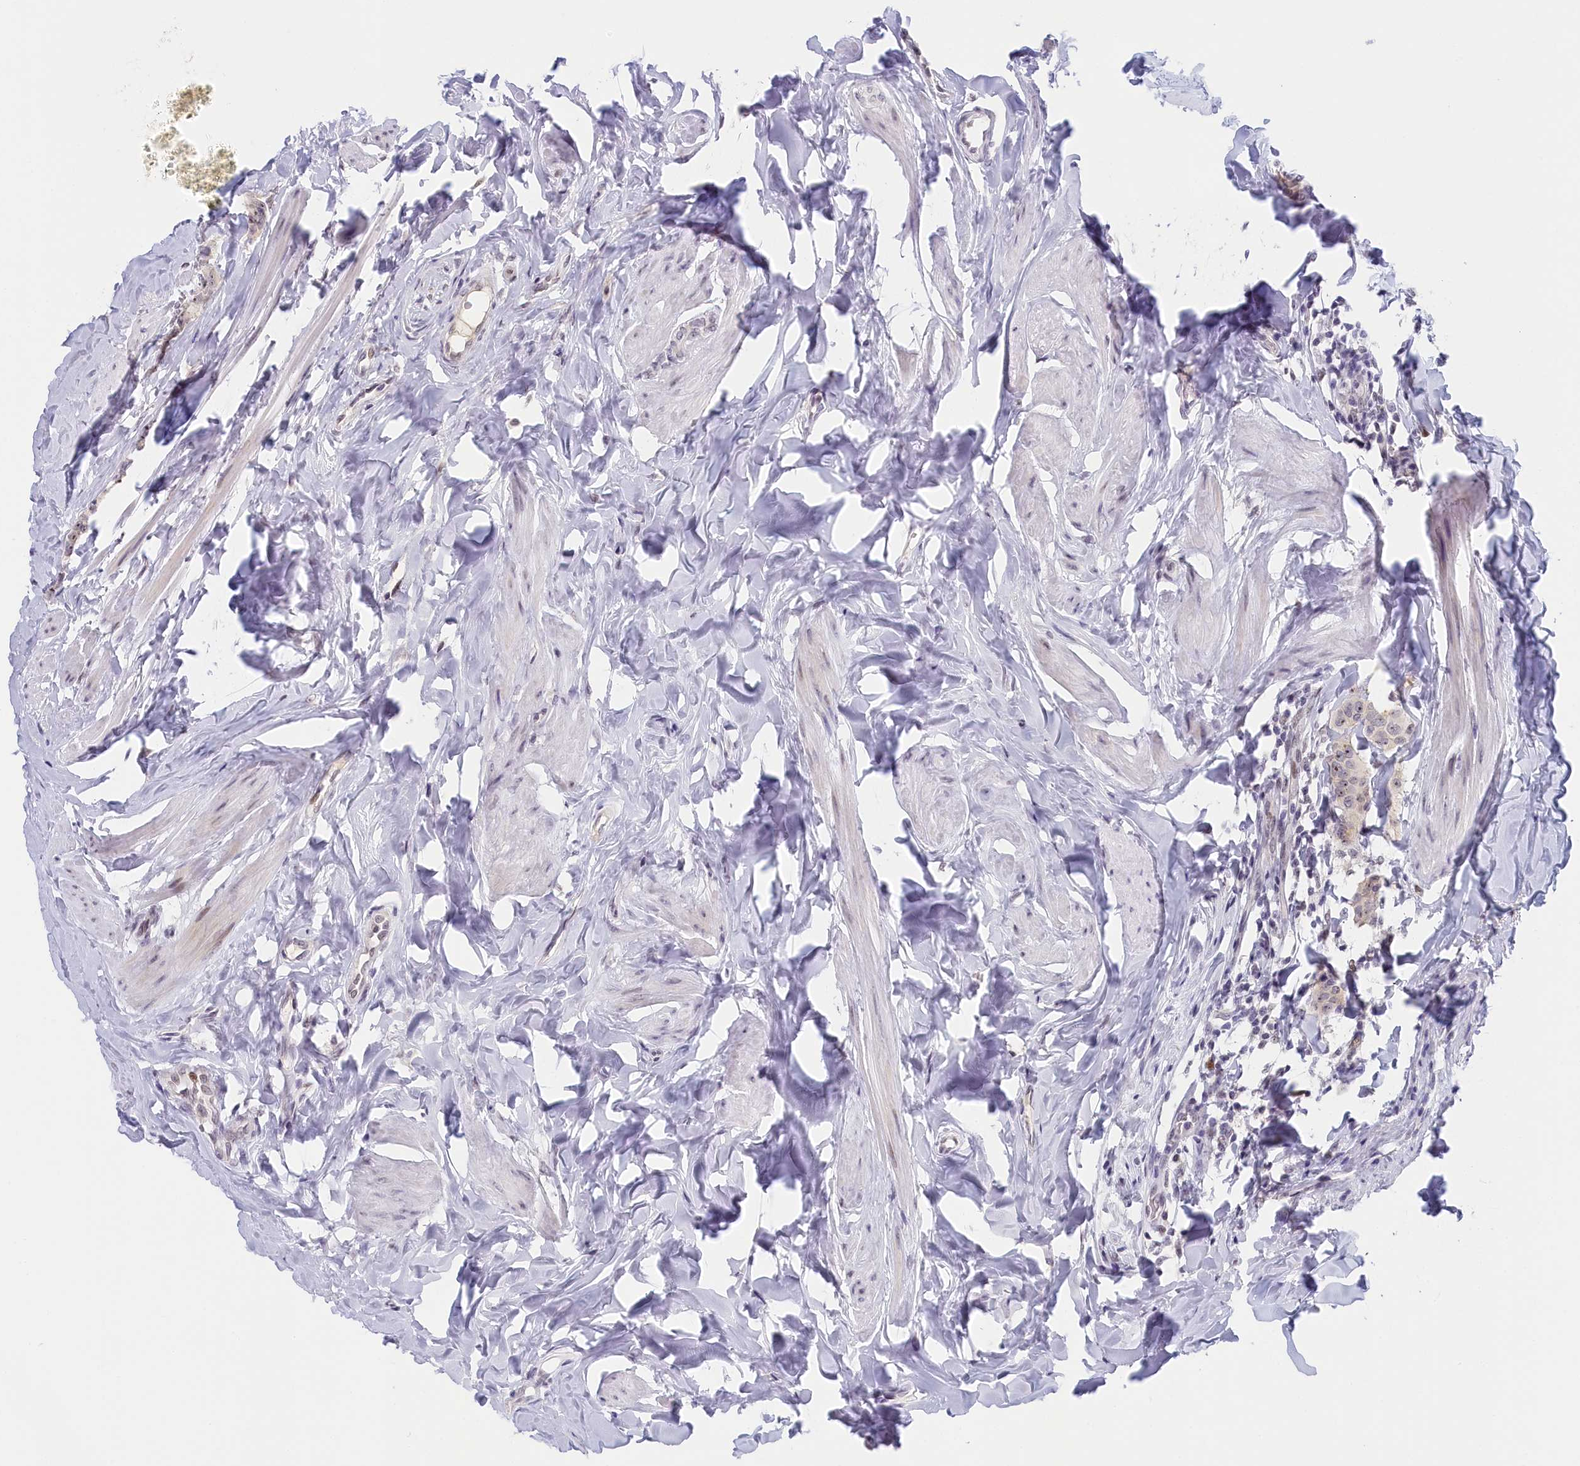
{"staining": {"intensity": "weak", "quantity": "25%-75%", "location": "nuclear"}, "tissue": "breast cancer", "cell_type": "Tumor cells", "image_type": "cancer", "snomed": [{"axis": "morphology", "description": "Duct carcinoma"}, {"axis": "topography", "description": "Breast"}], "caption": "A photomicrograph of breast cancer stained for a protein exhibits weak nuclear brown staining in tumor cells.", "gene": "SEC31B", "patient": {"sex": "female", "age": 40}}